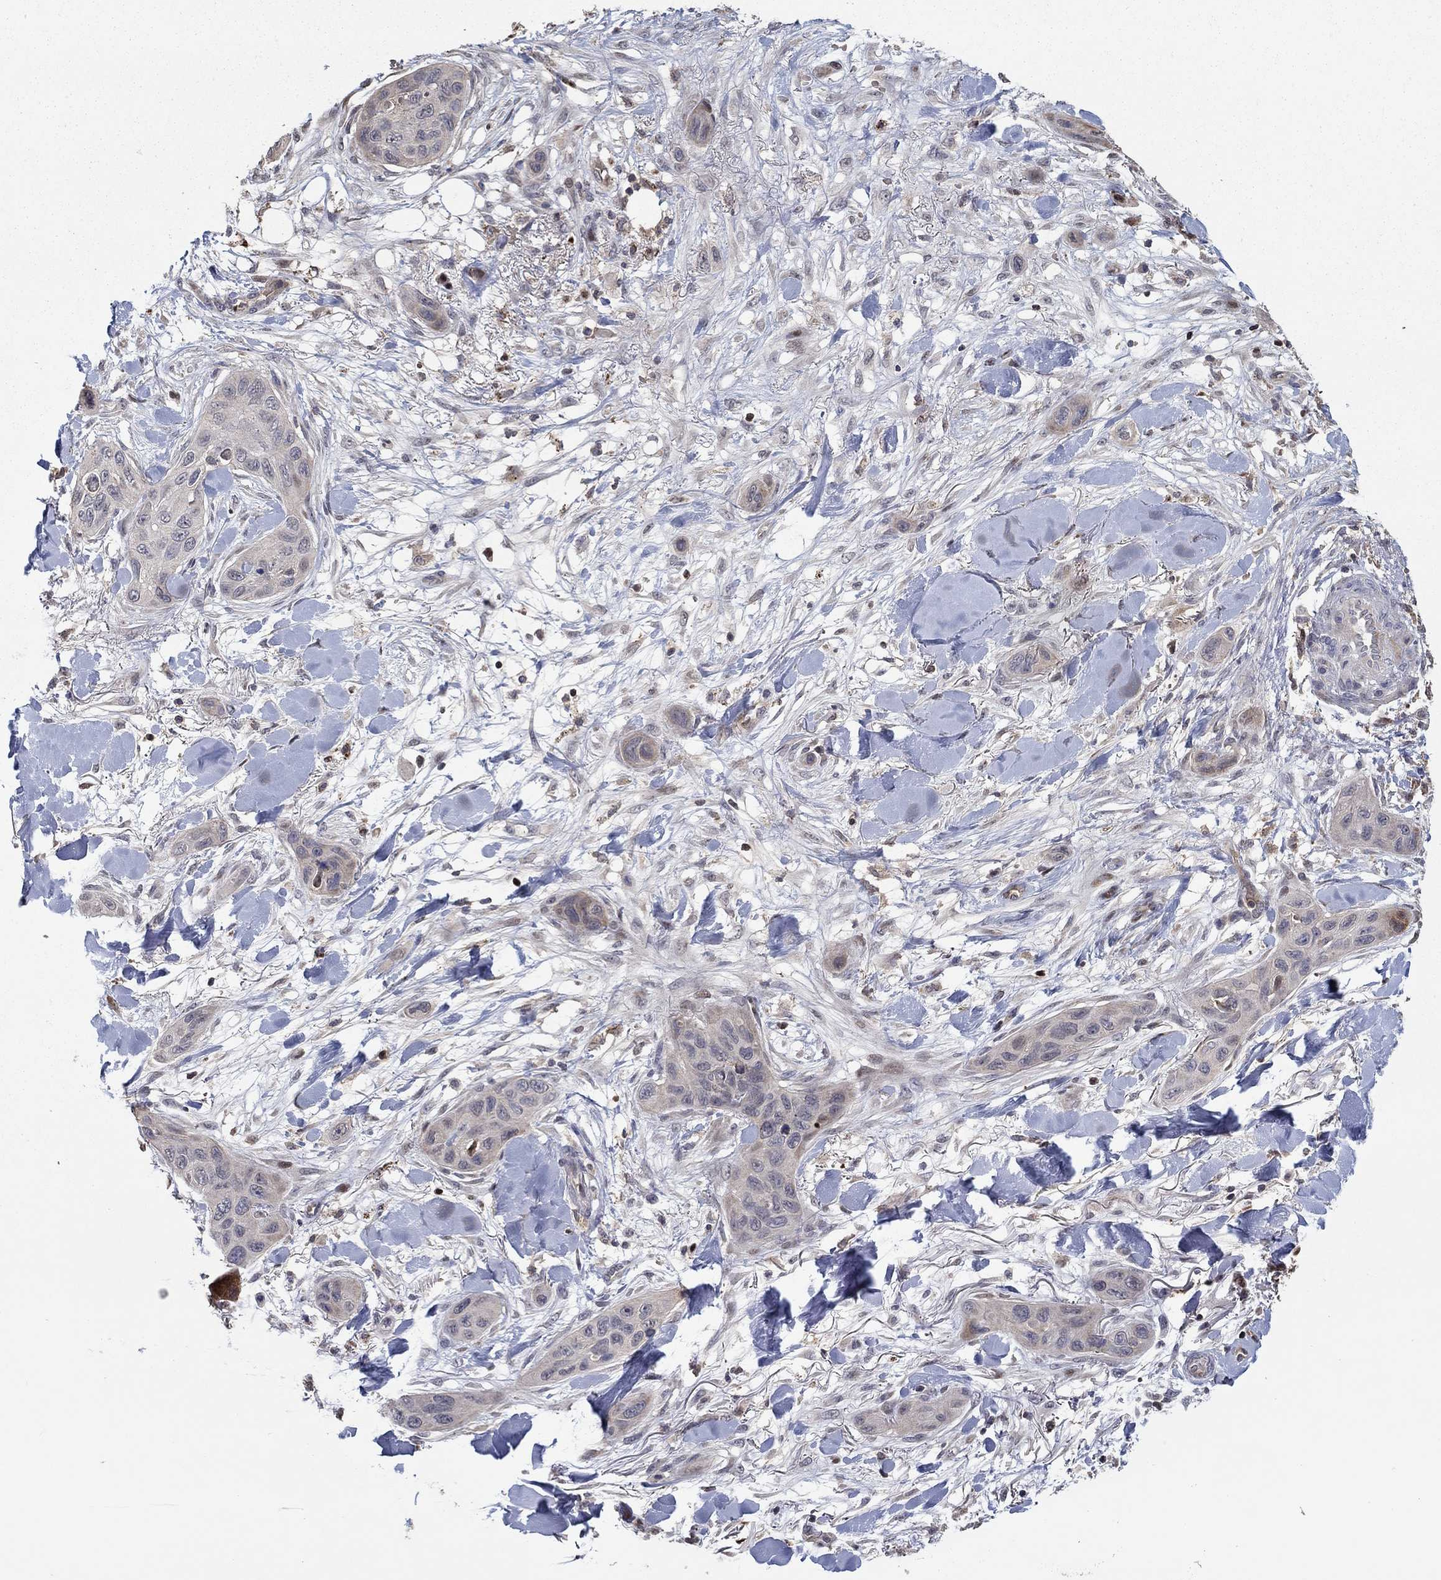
{"staining": {"intensity": "negative", "quantity": "none", "location": "none"}, "tissue": "skin cancer", "cell_type": "Tumor cells", "image_type": "cancer", "snomed": [{"axis": "morphology", "description": "Squamous cell carcinoma, NOS"}, {"axis": "topography", "description": "Skin"}], "caption": "Immunohistochemical staining of human skin cancer (squamous cell carcinoma) demonstrates no significant expression in tumor cells.", "gene": "LPCAT4", "patient": {"sex": "male", "age": 78}}